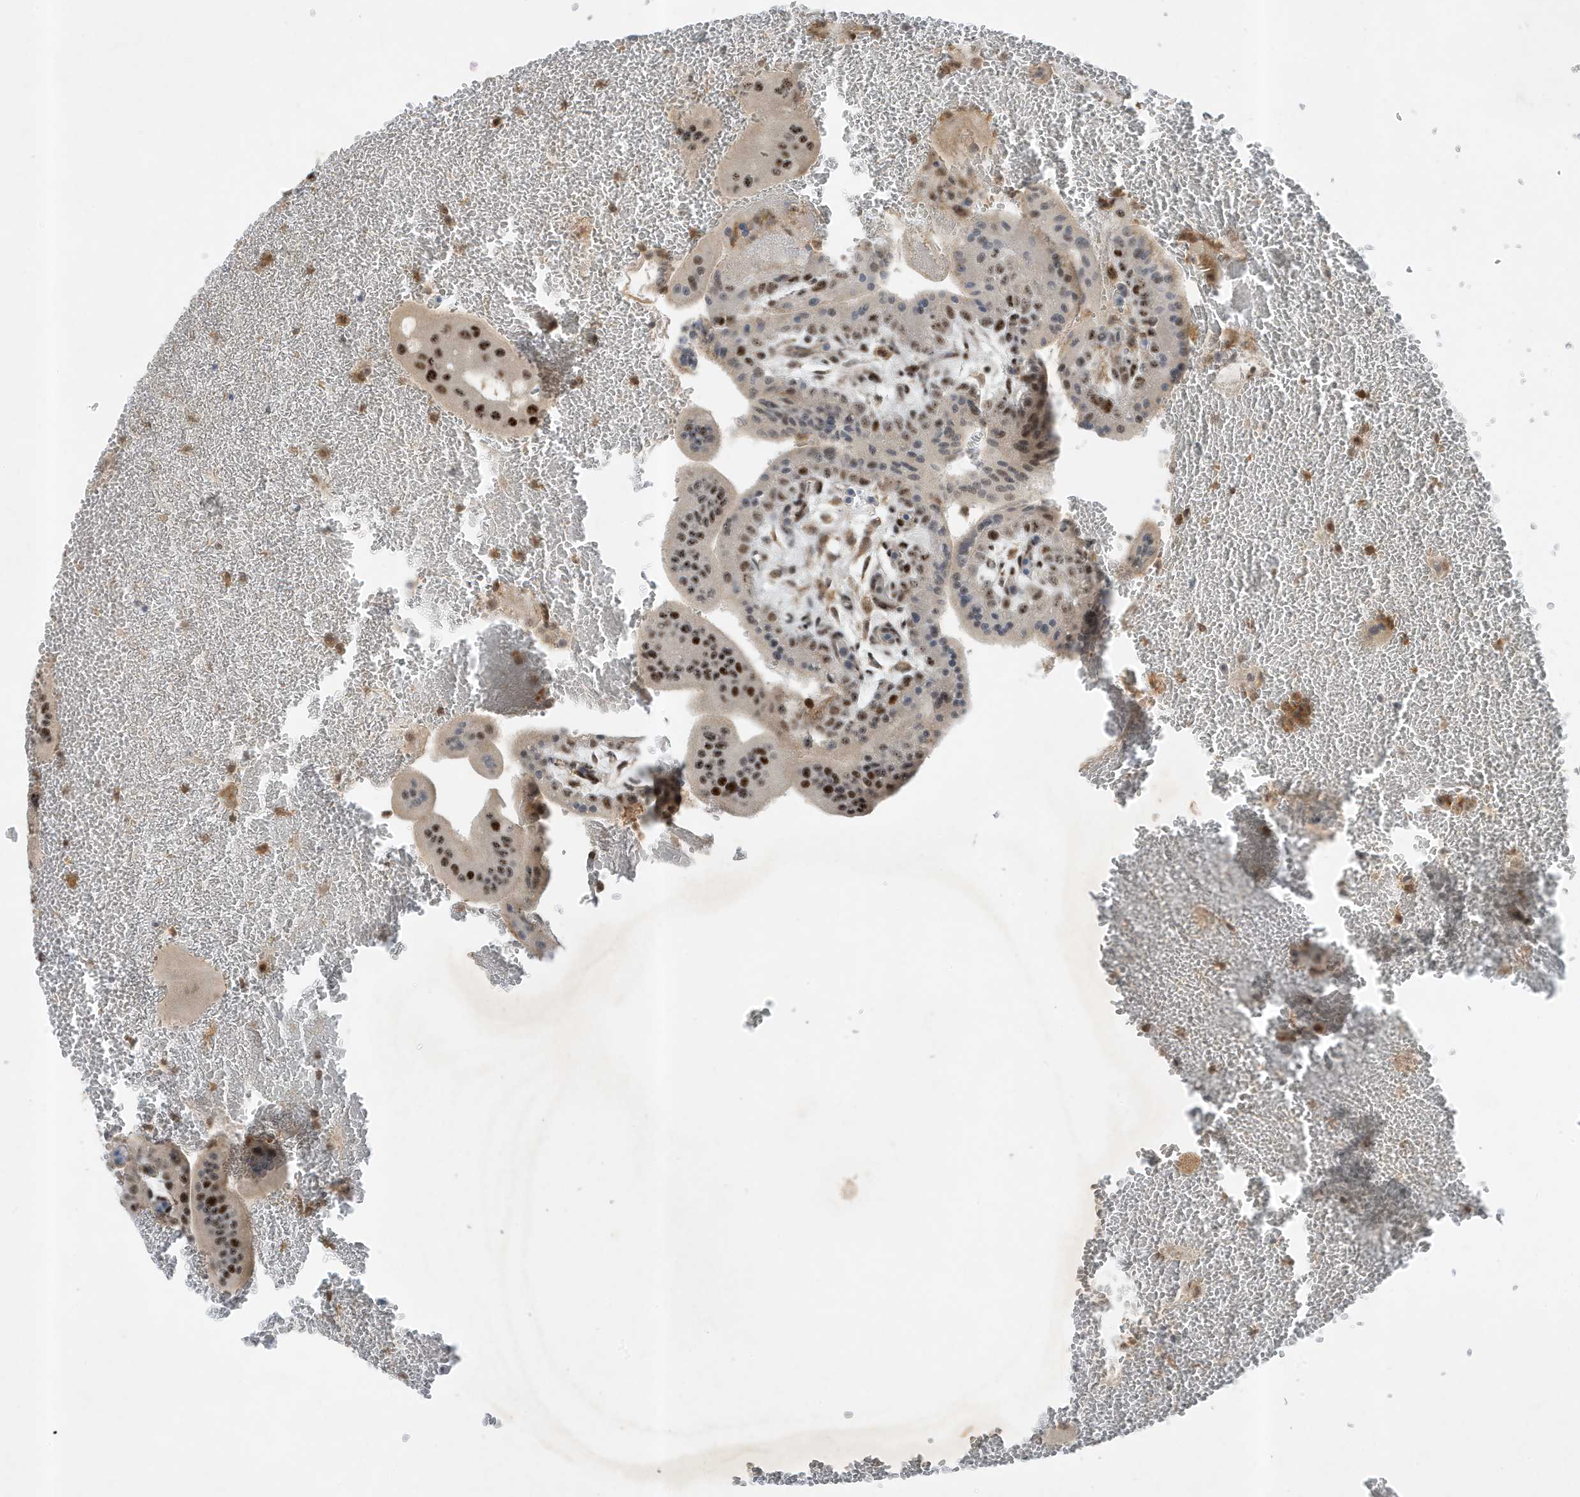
{"staining": {"intensity": "strong", "quantity": "<25%", "location": "nuclear"}, "tissue": "placenta", "cell_type": "Trophoblastic cells", "image_type": "normal", "snomed": [{"axis": "morphology", "description": "Normal tissue, NOS"}, {"axis": "topography", "description": "Placenta"}], "caption": "Human placenta stained for a protein (brown) shows strong nuclear positive expression in approximately <25% of trophoblastic cells.", "gene": "MAST3", "patient": {"sex": "female", "age": 35}}